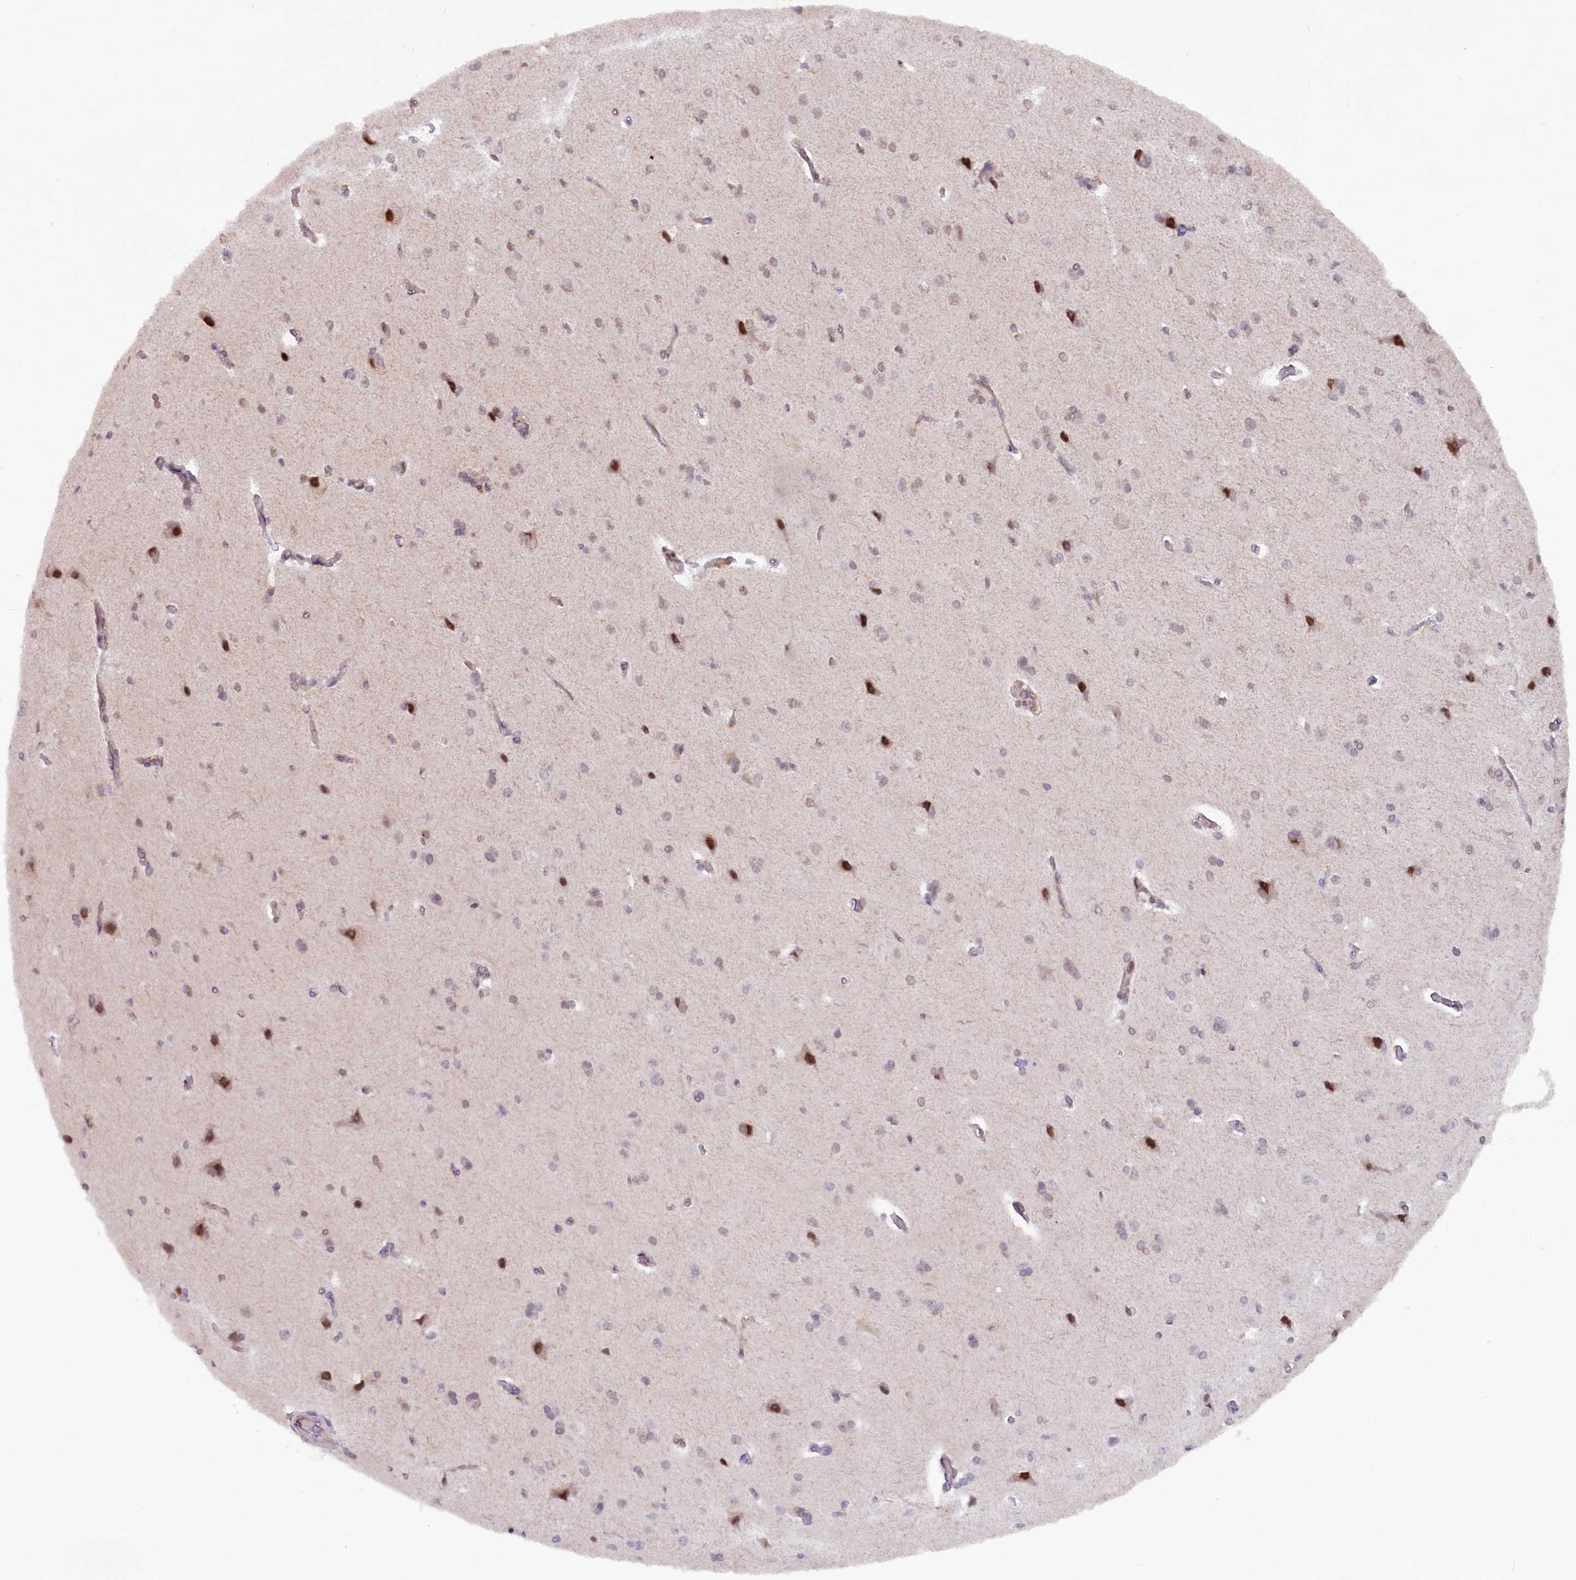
{"staining": {"intensity": "negative", "quantity": "none", "location": "none"}, "tissue": "cerebral cortex", "cell_type": "Endothelial cells", "image_type": "normal", "snomed": [{"axis": "morphology", "description": "Normal tissue, NOS"}, {"axis": "topography", "description": "Cerebral cortex"}], "caption": "Endothelial cells are negative for brown protein staining in benign cerebral cortex.", "gene": "FCHO1", "patient": {"sex": "male", "age": 62}}